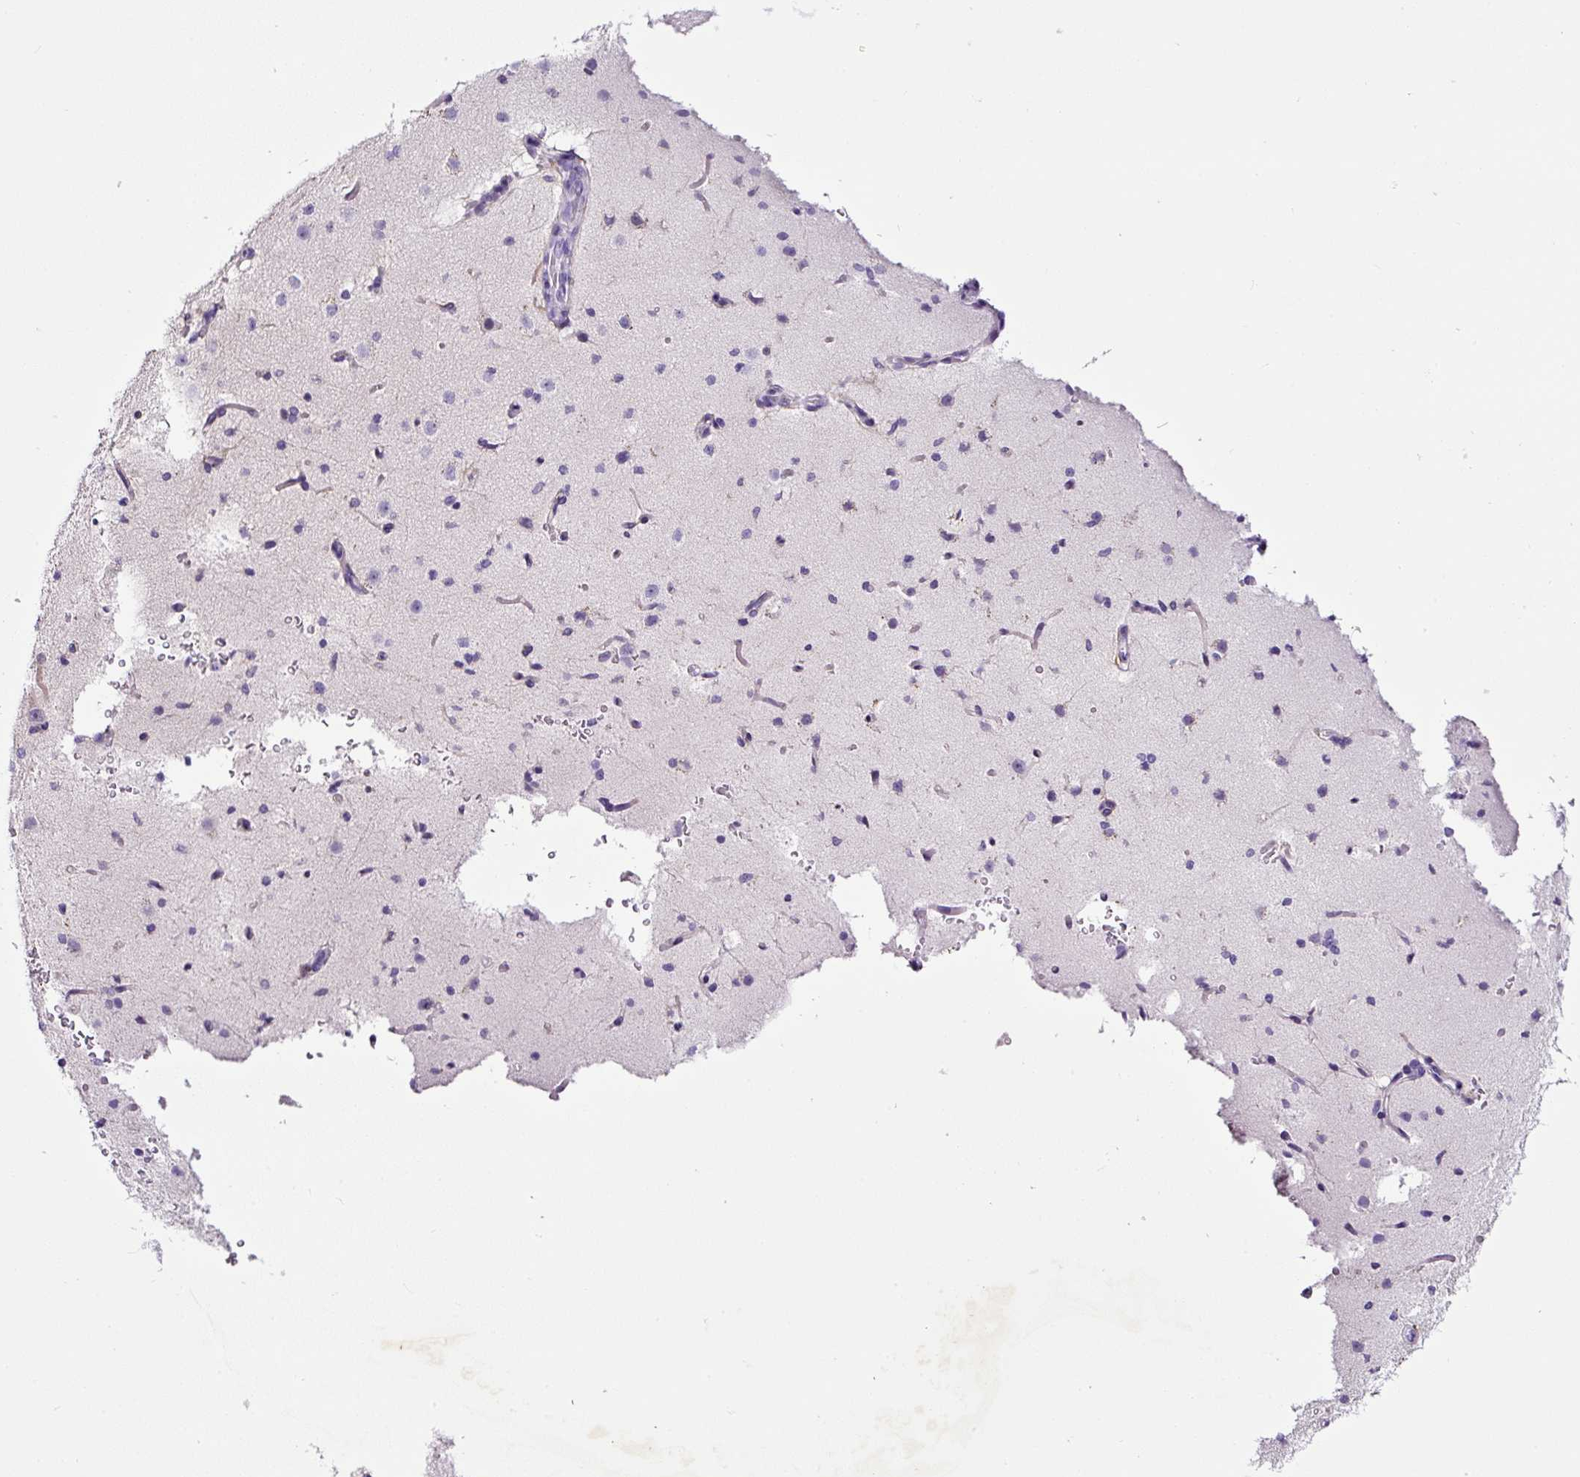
{"staining": {"intensity": "negative", "quantity": "none", "location": "none"}, "tissue": "cerebral cortex", "cell_type": "Endothelial cells", "image_type": "normal", "snomed": [{"axis": "morphology", "description": "Normal tissue, NOS"}, {"axis": "morphology", "description": "Inflammation, NOS"}, {"axis": "topography", "description": "Cerebral cortex"}], "caption": "Immunohistochemistry micrograph of benign cerebral cortex stained for a protein (brown), which reveals no staining in endothelial cells. Brightfield microscopy of immunohistochemistry (IHC) stained with DAB (3,3'-diaminobenzidine) (brown) and hematoxylin (blue), captured at high magnification.", "gene": "SP8", "patient": {"sex": "male", "age": 6}}